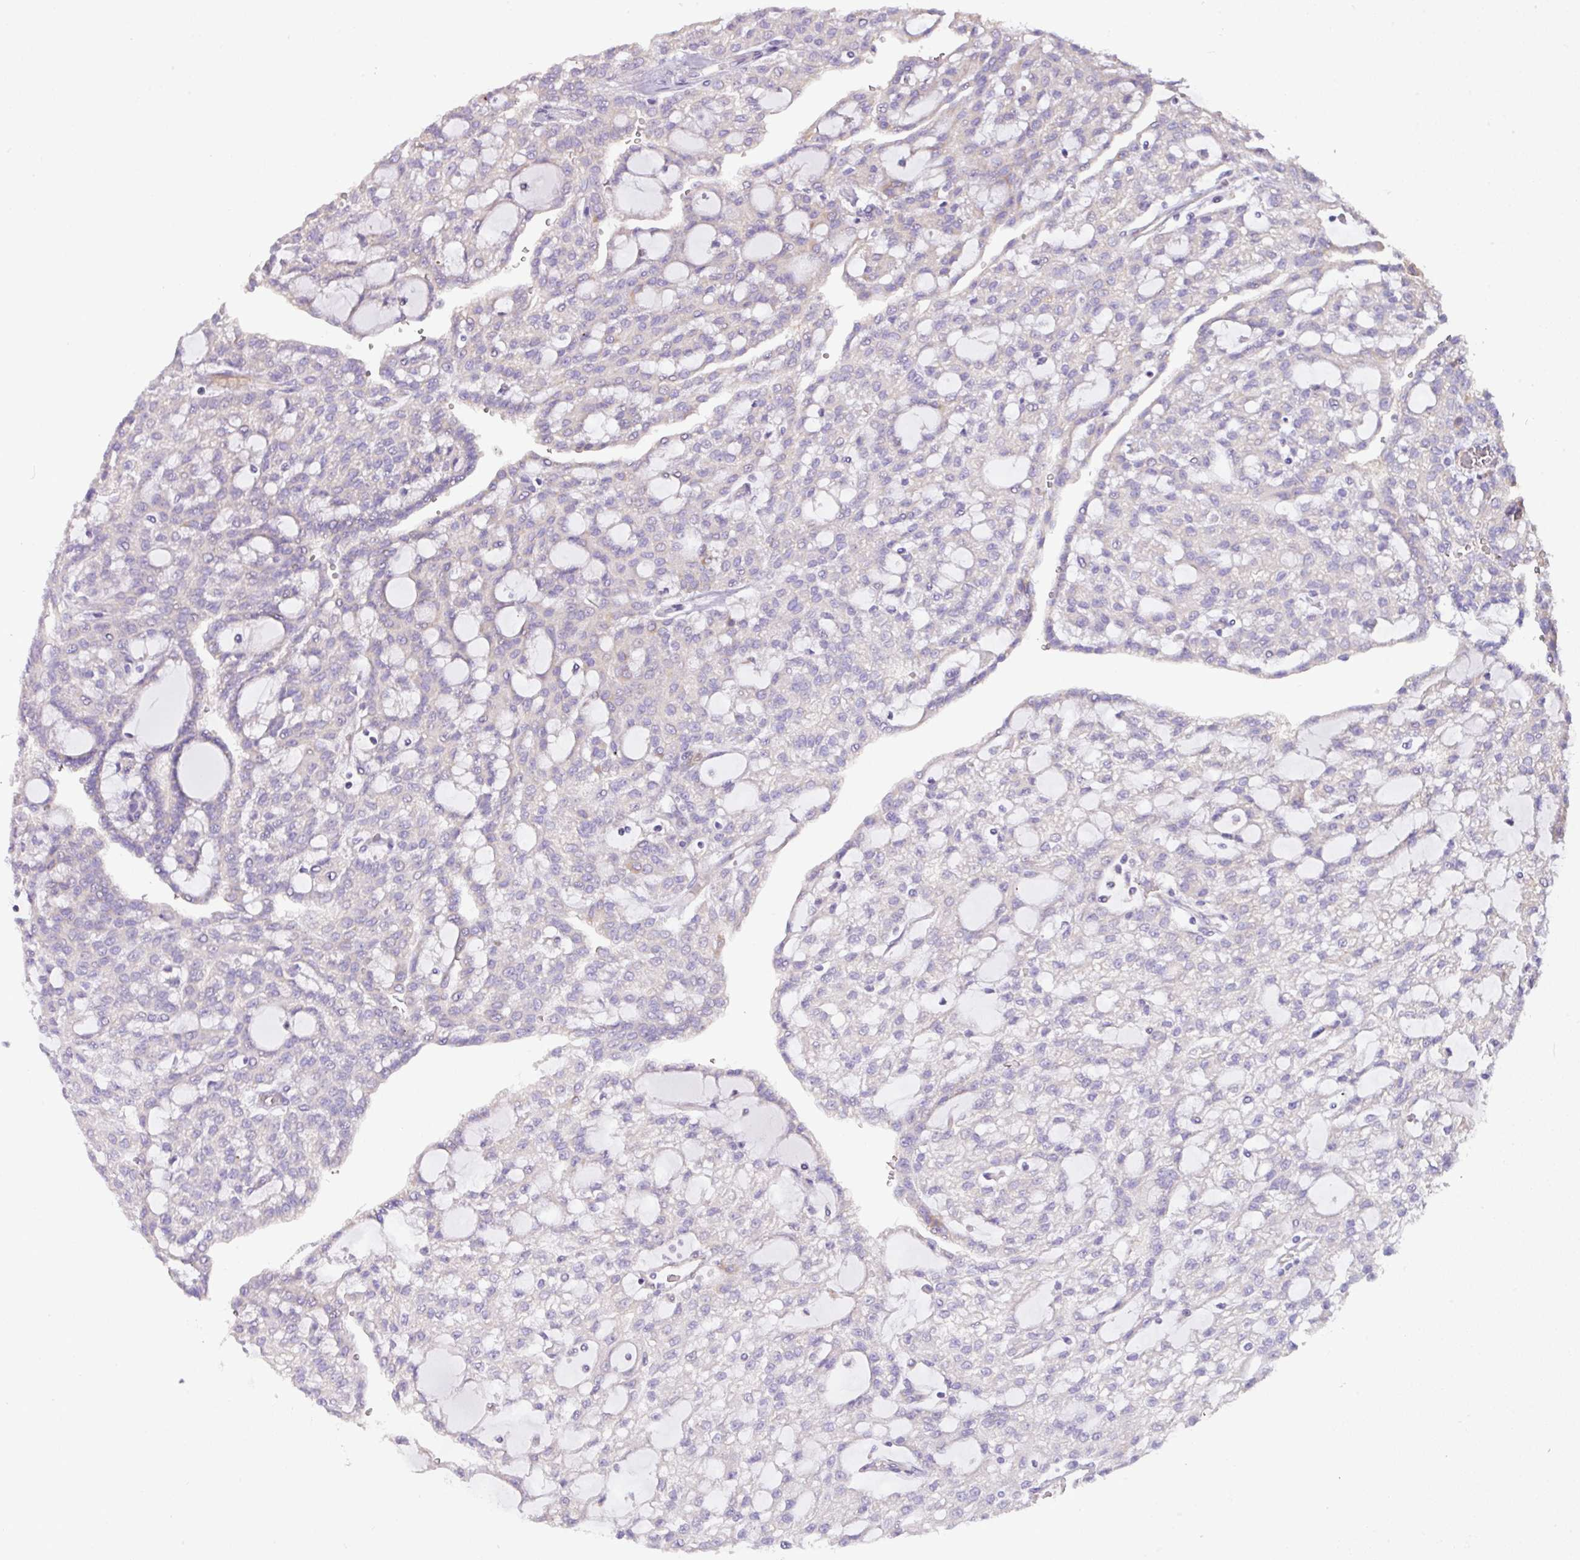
{"staining": {"intensity": "moderate", "quantity": "<25%", "location": "cytoplasmic/membranous"}, "tissue": "renal cancer", "cell_type": "Tumor cells", "image_type": "cancer", "snomed": [{"axis": "morphology", "description": "Adenocarcinoma, NOS"}, {"axis": "topography", "description": "Kidney"}], "caption": "This micrograph reveals adenocarcinoma (renal) stained with IHC to label a protein in brown. The cytoplasmic/membranous of tumor cells show moderate positivity for the protein. Nuclei are counter-stained blue.", "gene": "MRRF", "patient": {"sex": "male", "age": 63}}